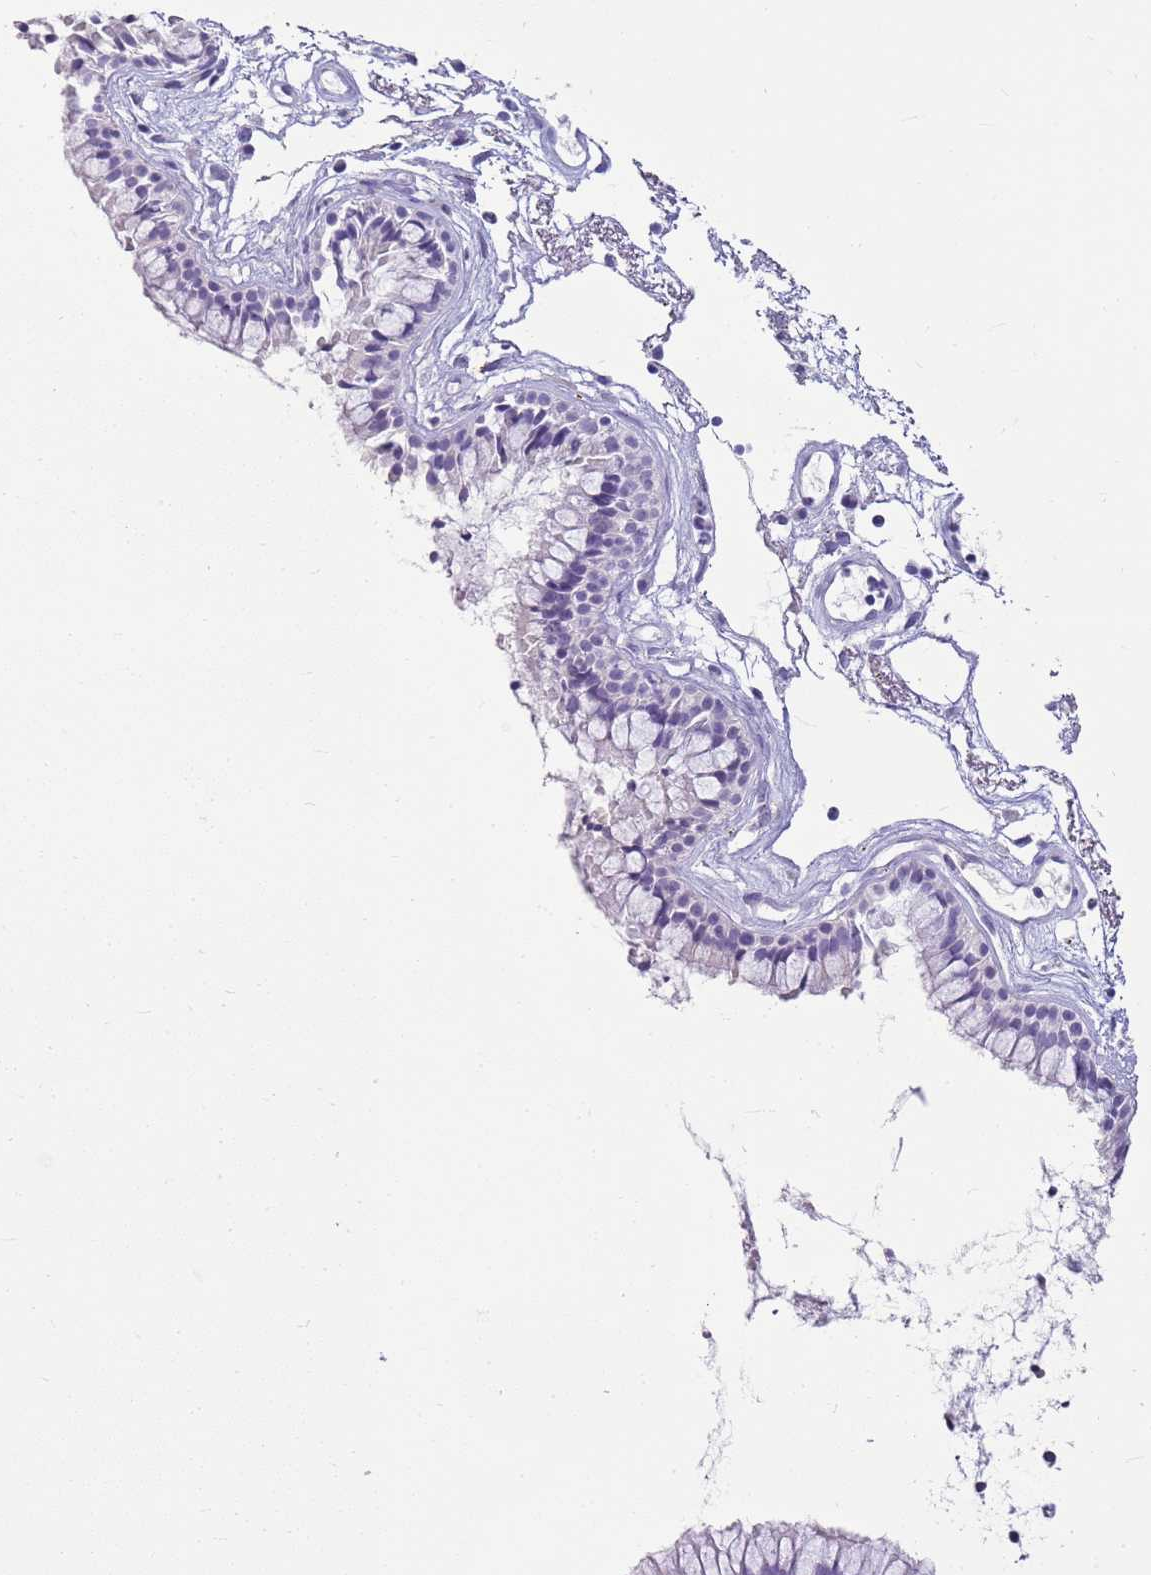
{"staining": {"intensity": "negative", "quantity": "none", "location": "none"}, "tissue": "nasopharynx", "cell_type": "Respiratory epithelial cells", "image_type": "normal", "snomed": [{"axis": "morphology", "description": "Normal tissue, NOS"}, {"axis": "topography", "description": "Nasopharynx"}], "caption": "Nasopharynx stained for a protein using immunohistochemistry displays no expression respiratory epithelial cells.", "gene": "FABP2", "patient": {"sex": "male", "age": 82}}